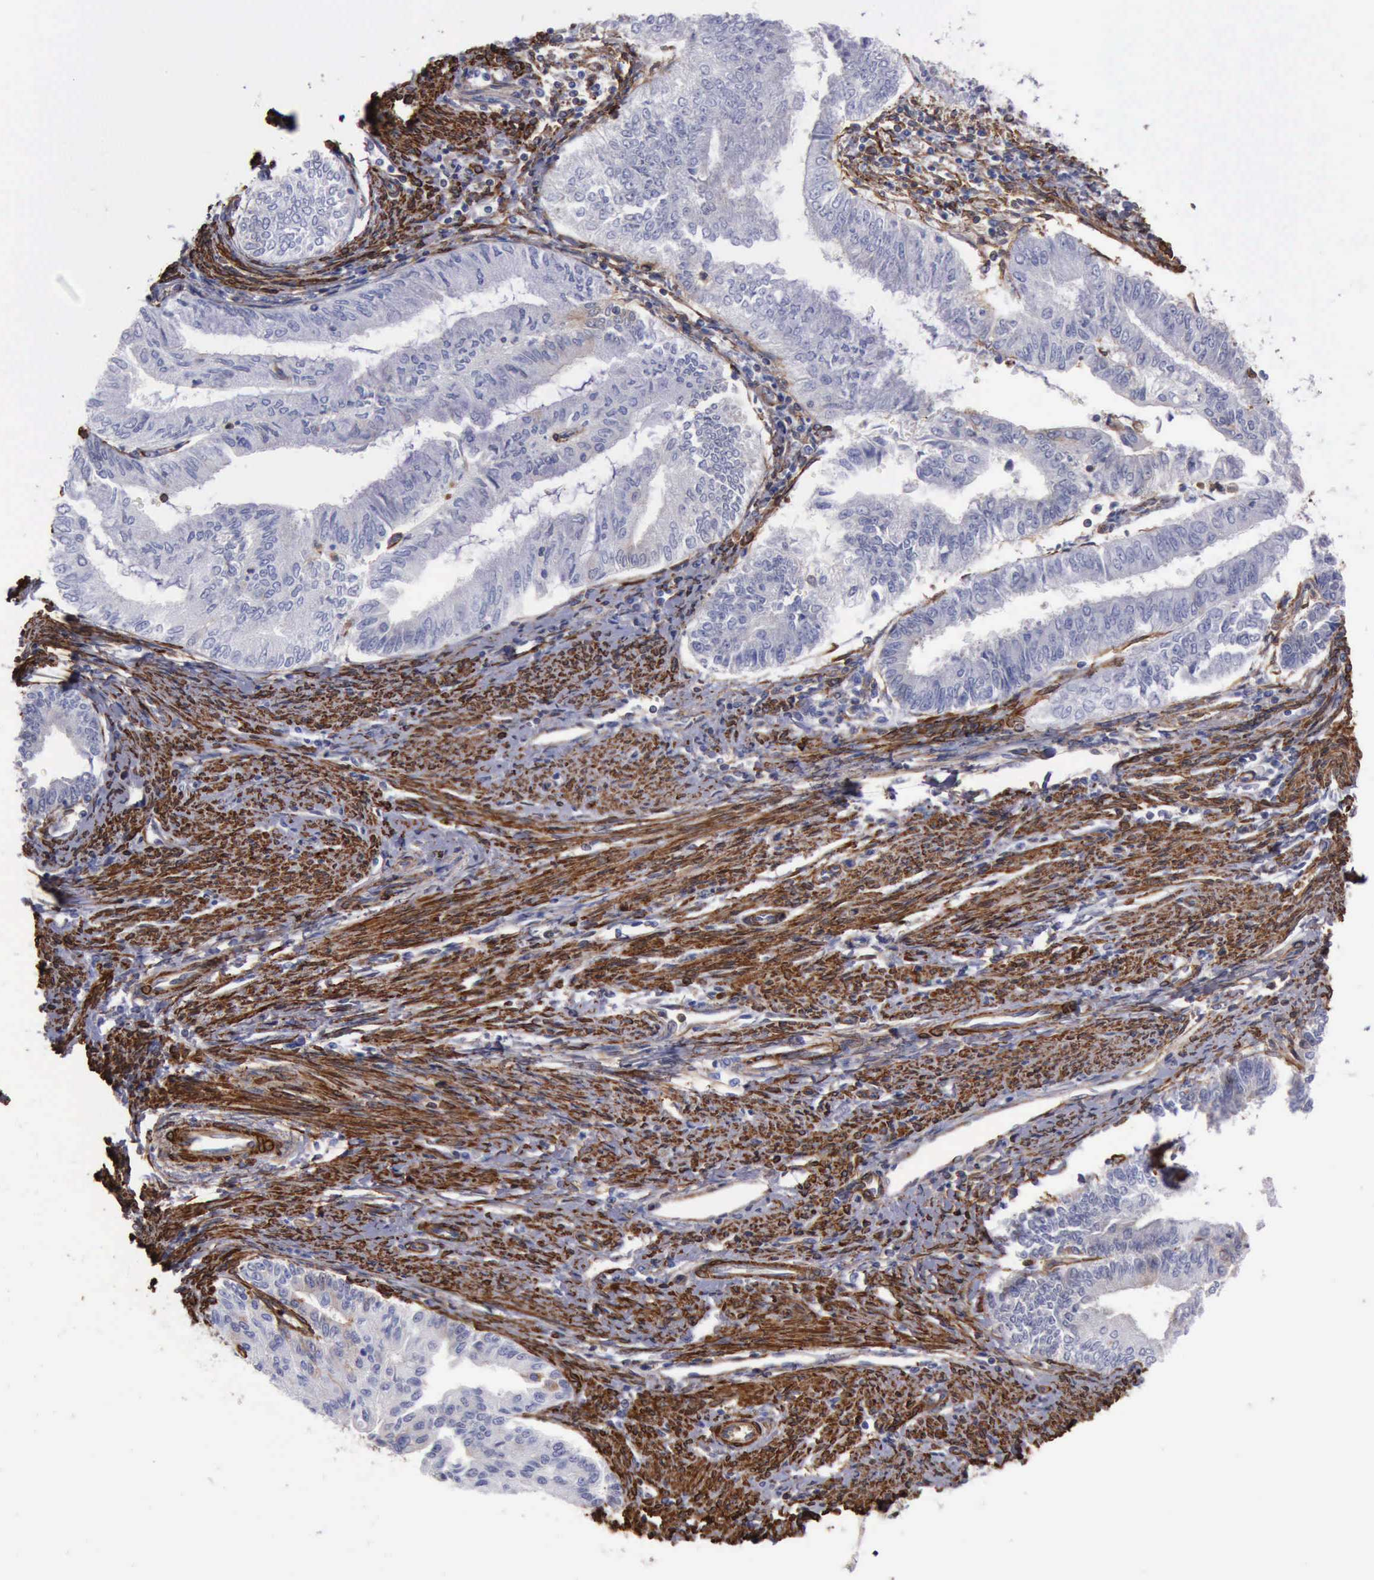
{"staining": {"intensity": "weak", "quantity": "<25%", "location": "cytoplasmic/membranous"}, "tissue": "endometrial cancer", "cell_type": "Tumor cells", "image_type": "cancer", "snomed": [{"axis": "morphology", "description": "Adenocarcinoma, NOS"}, {"axis": "topography", "description": "Endometrium"}], "caption": "Immunohistochemistry (IHC) micrograph of neoplastic tissue: human endometrial adenocarcinoma stained with DAB displays no significant protein staining in tumor cells. (Stains: DAB (3,3'-diaminobenzidine) immunohistochemistry (IHC) with hematoxylin counter stain, Microscopy: brightfield microscopy at high magnification).", "gene": "FLNA", "patient": {"sex": "female", "age": 66}}